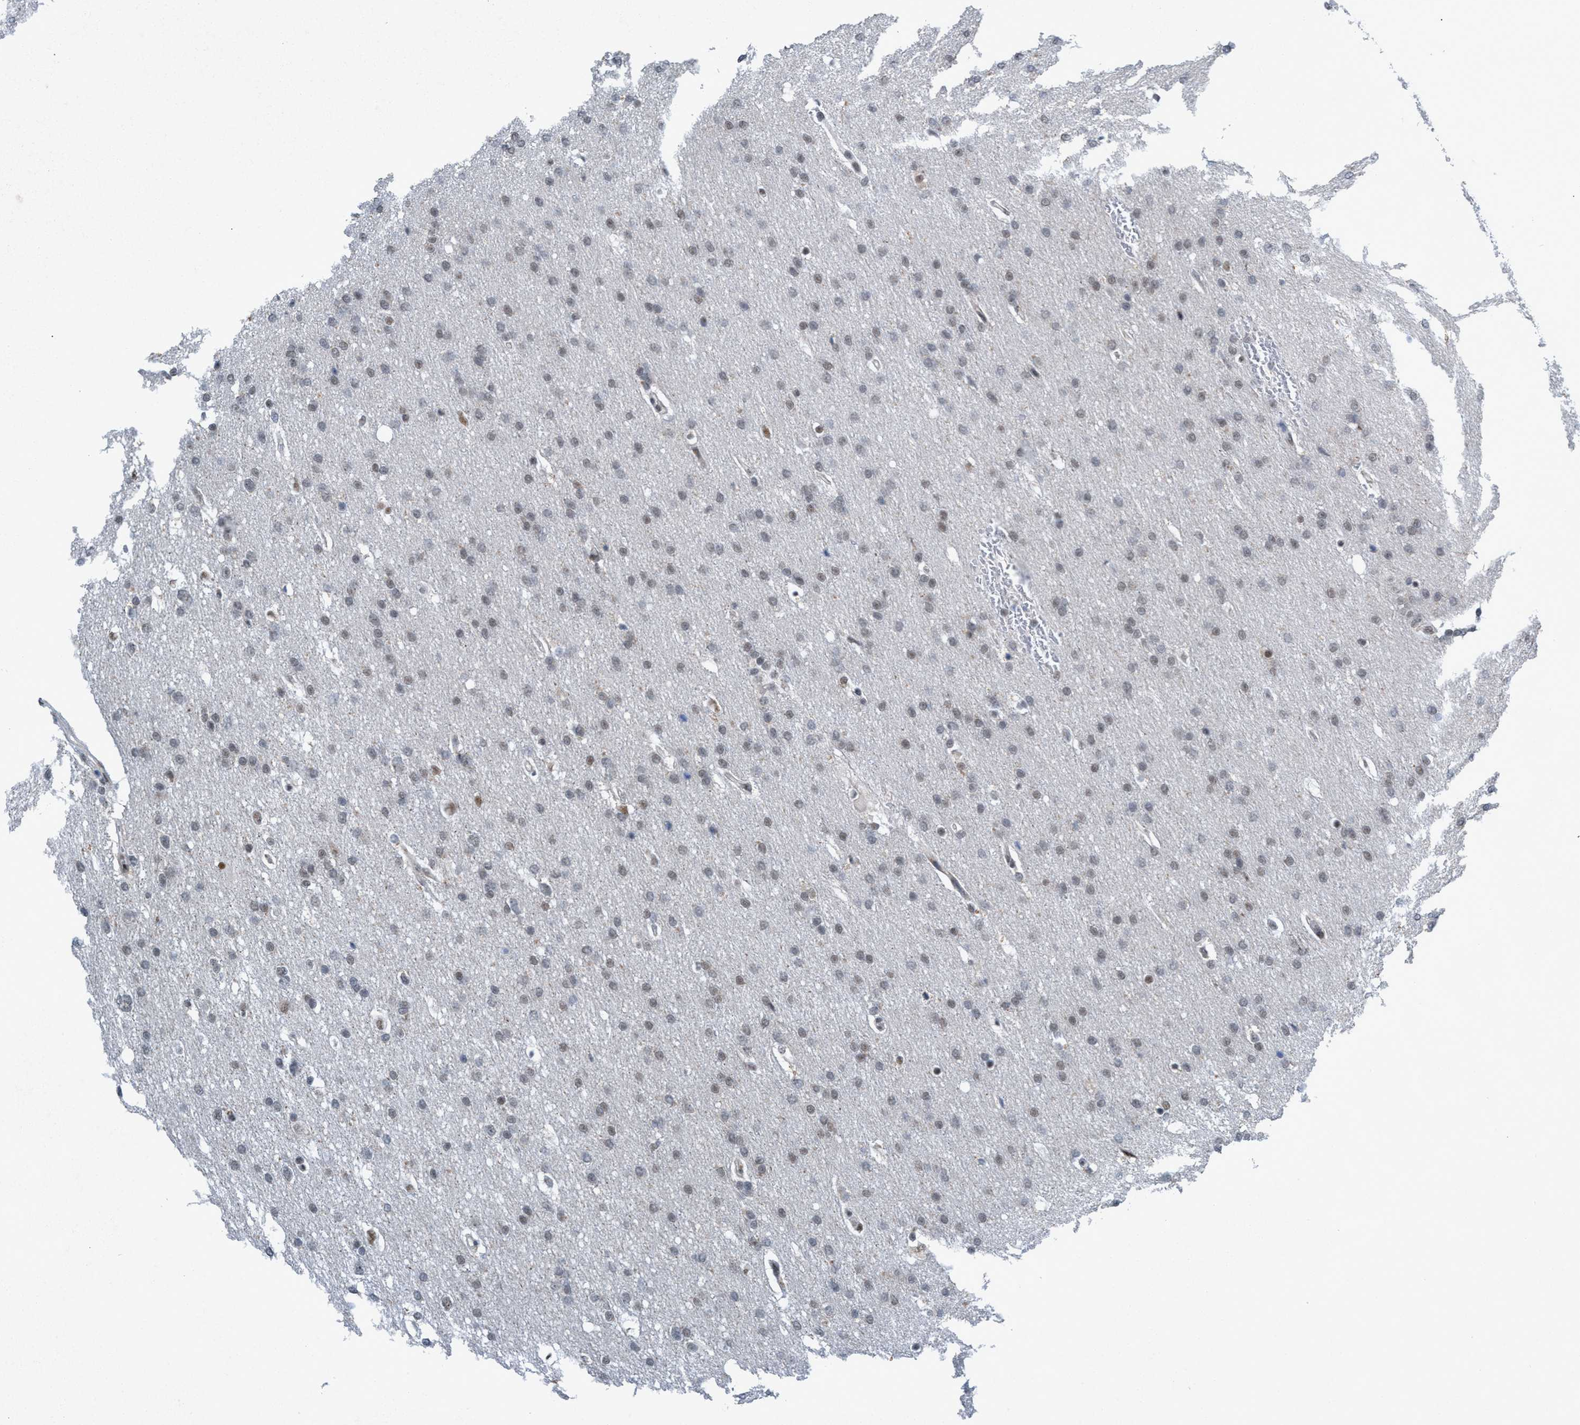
{"staining": {"intensity": "weak", "quantity": "<25%", "location": "nuclear"}, "tissue": "glioma", "cell_type": "Tumor cells", "image_type": "cancer", "snomed": [{"axis": "morphology", "description": "Glioma, malignant, Low grade"}, {"axis": "topography", "description": "Brain"}], "caption": "The histopathology image shows no significant positivity in tumor cells of low-grade glioma (malignant). The staining was performed using DAB to visualize the protein expression in brown, while the nuclei were stained in blue with hematoxylin (Magnification: 20x).", "gene": "CWC27", "patient": {"sex": "female", "age": 37}}